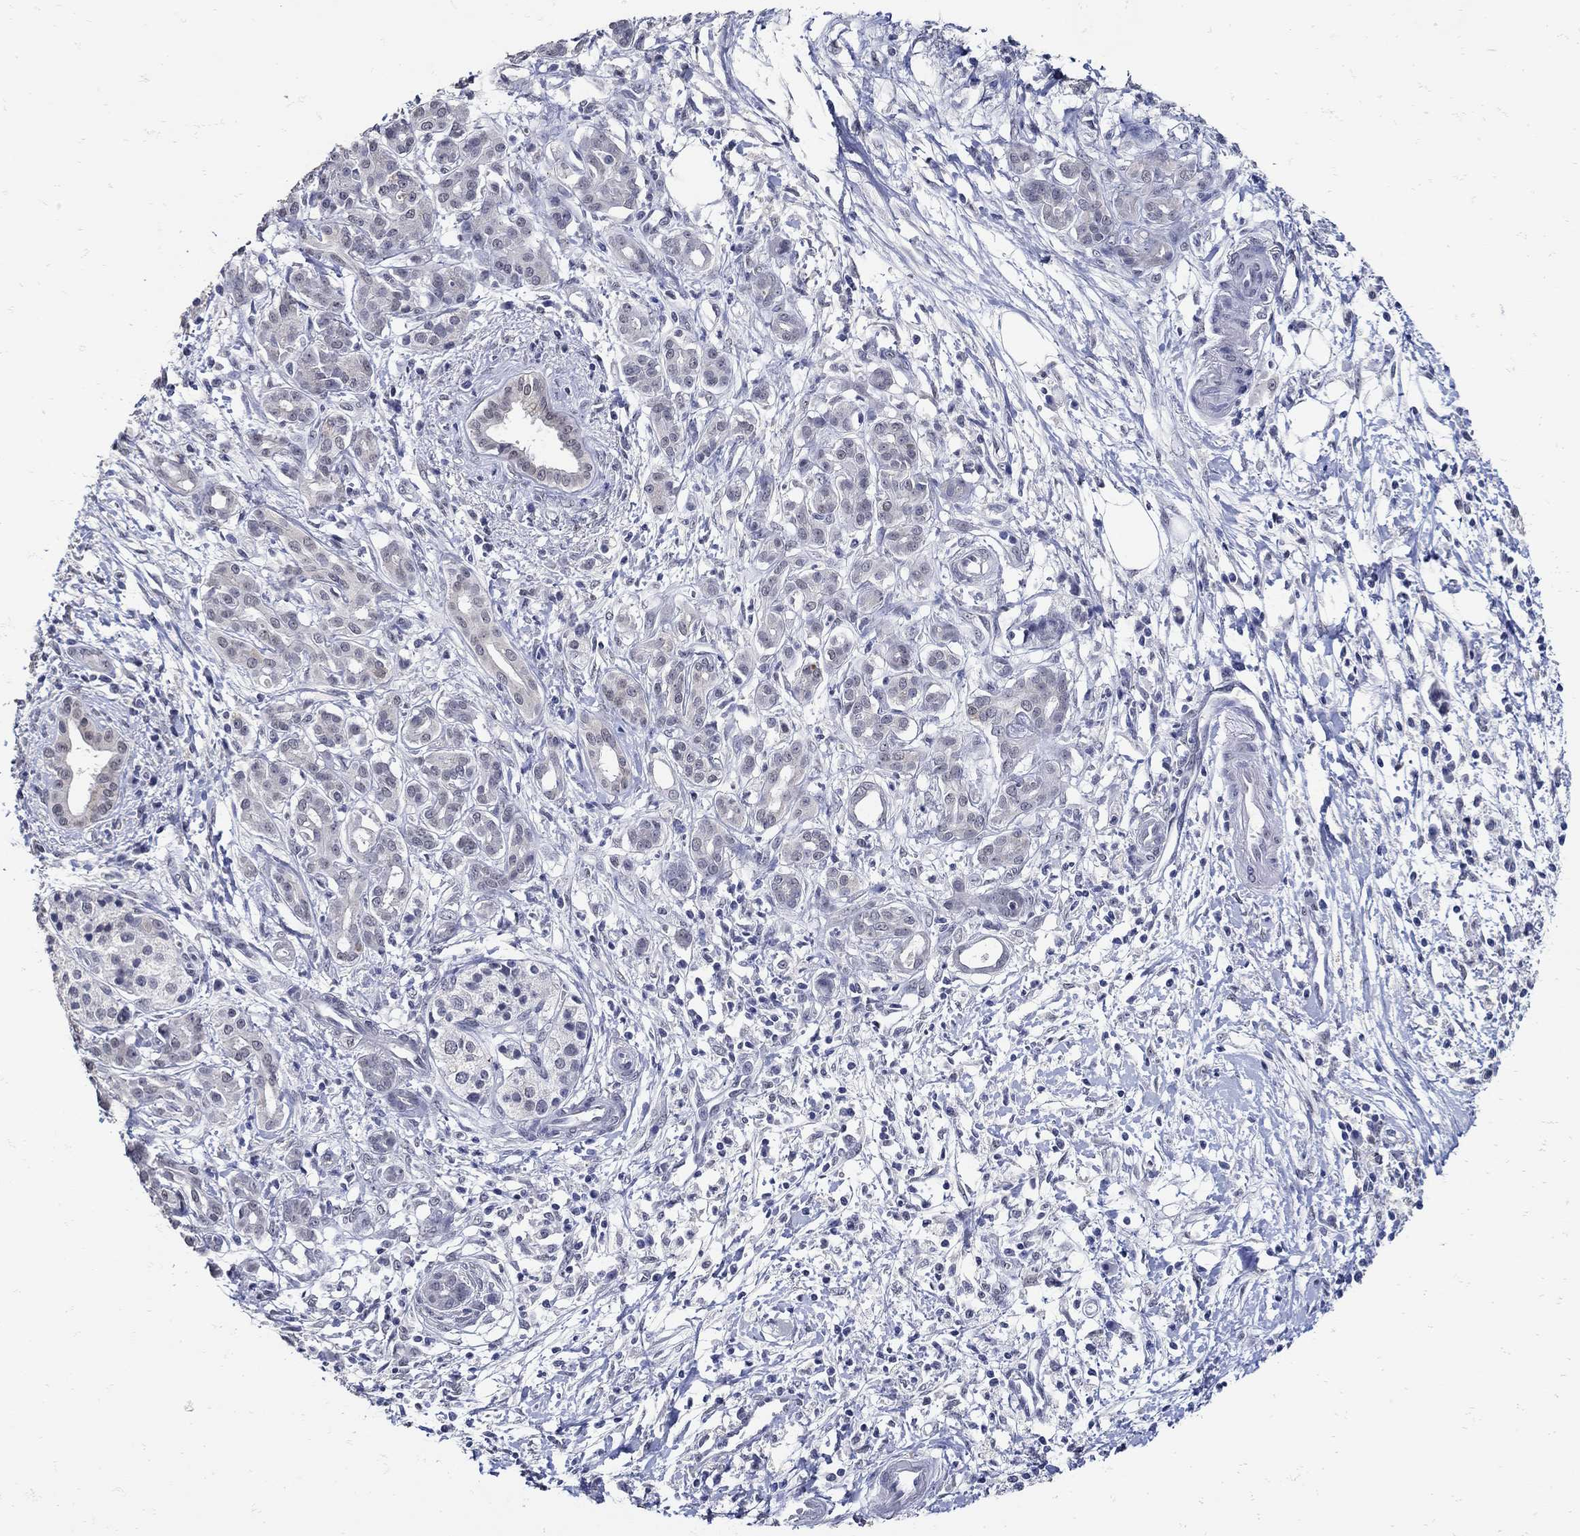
{"staining": {"intensity": "negative", "quantity": "none", "location": "none"}, "tissue": "pancreatic cancer", "cell_type": "Tumor cells", "image_type": "cancer", "snomed": [{"axis": "morphology", "description": "Adenocarcinoma, NOS"}, {"axis": "topography", "description": "Pancreas"}], "caption": "A micrograph of pancreatic adenocarcinoma stained for a protein shows no brown staining in tumor cells.", "gene": "KCNN3", "patient": {"sex": "male", "age": 72}}